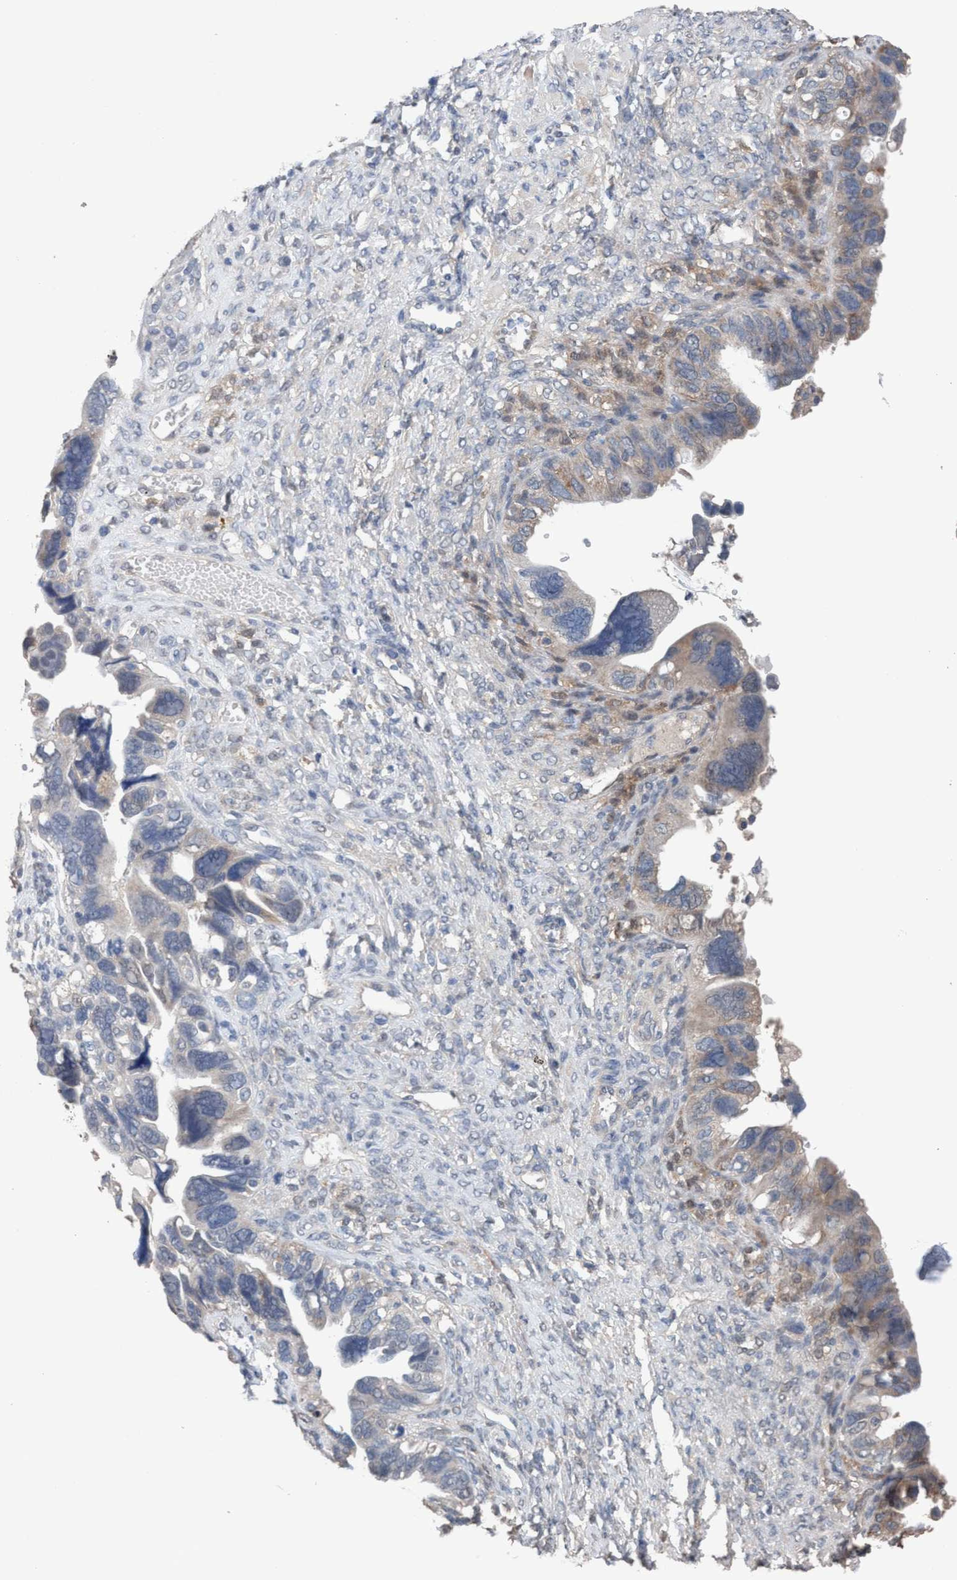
{"staining": {"intensity": "weak", "quantity": "<25%", "location": "cytoplasmic/membranous"}, "tissue": "ovarian cancer", "cell_type": "Tumor cells", "image_type": "cancer", "snomed": [{"axis": "morphology", "description": "Cystadenocarcinoma, serous, NOS"}, {"axis": "topography", "description": "Ovary"}], "caption": "Ovarian serous cystadenocarcinoma was stained to show a protein in brown. There is no significant staining in tumor cells. The staining was performed using DAB to visualize the protein expression in brown, while the nuclei were stained in blue with hematoxylin (Magnification: 20x).", "gene": "GLOD4", "patient": {"sex": "female", "age": 79}}